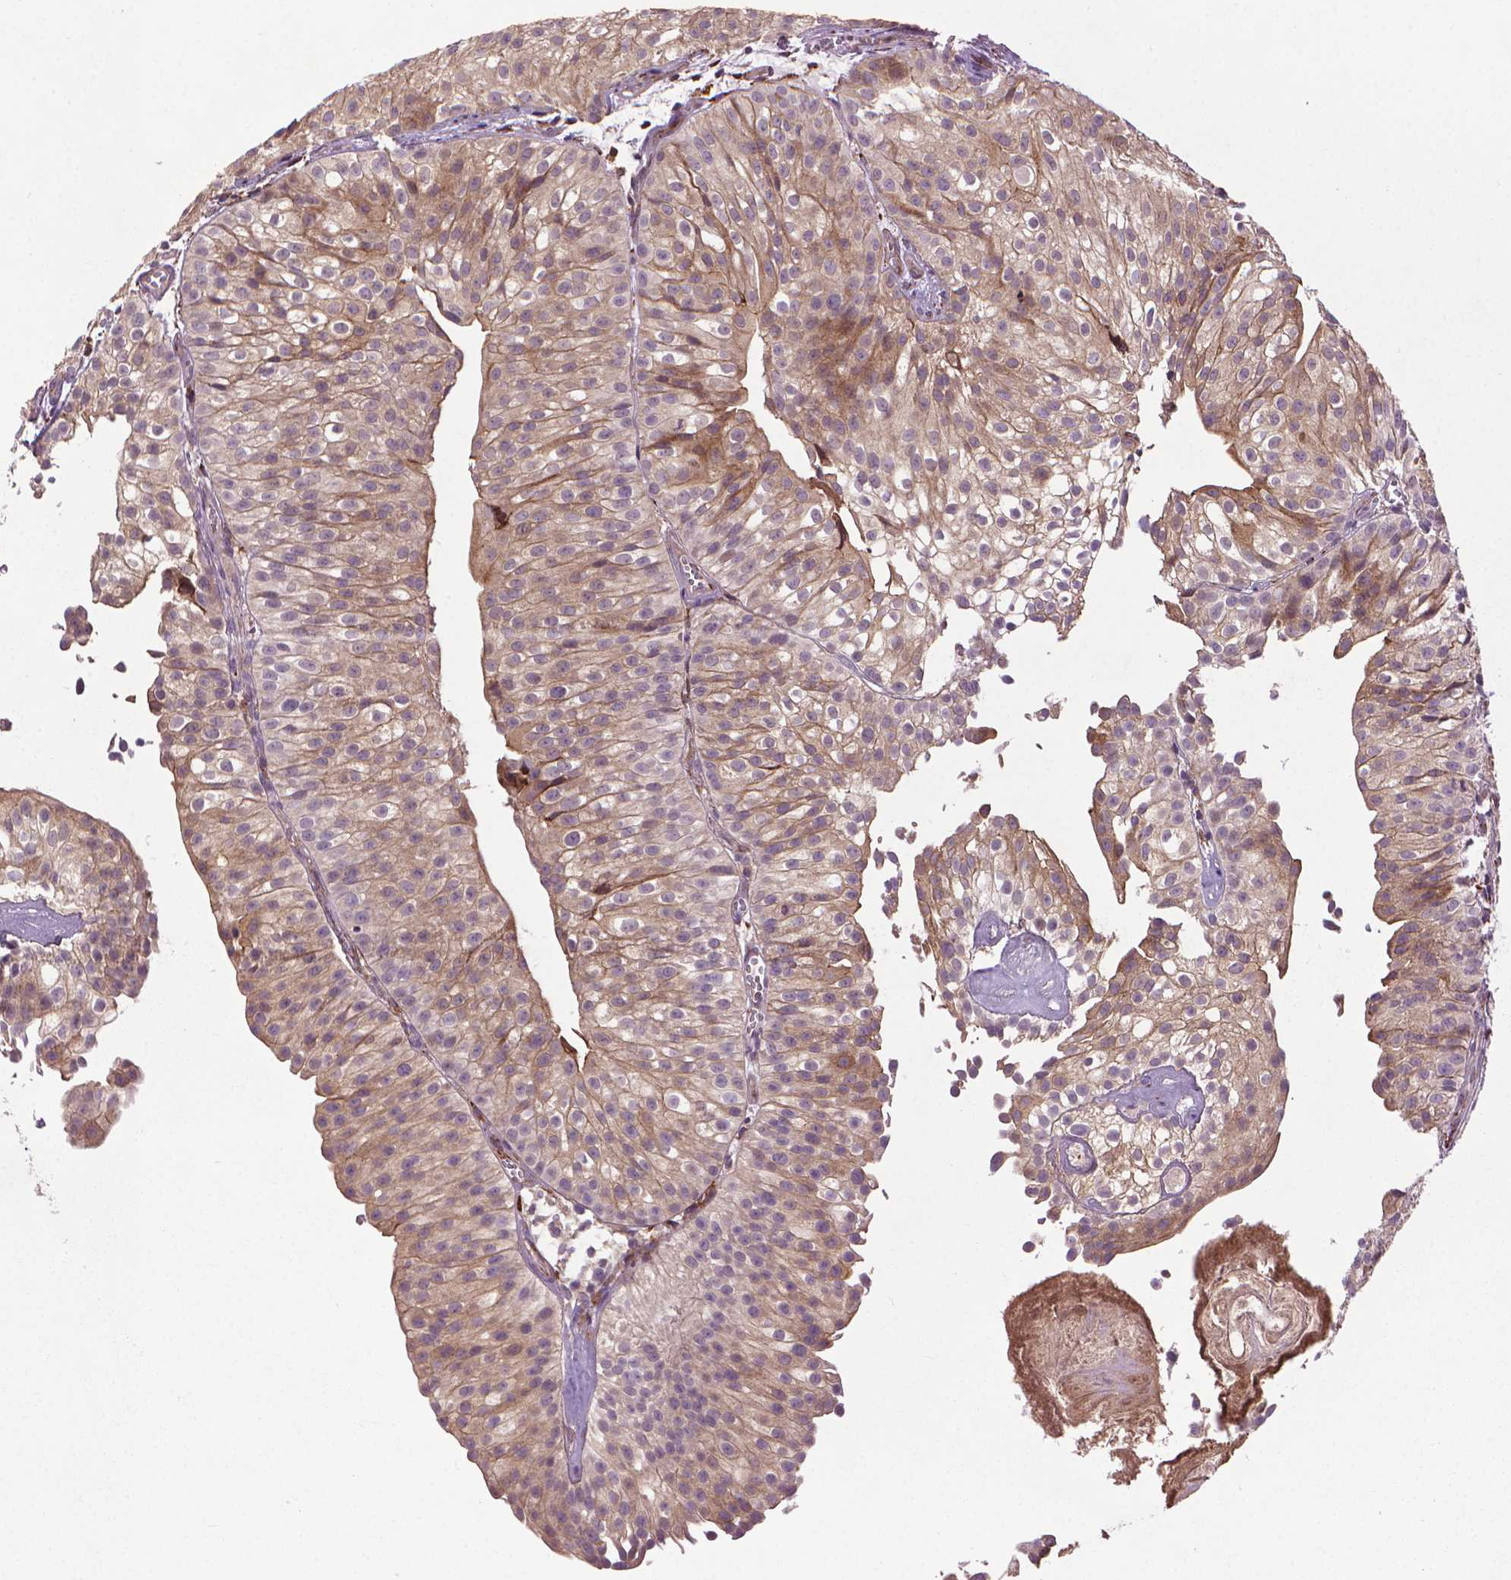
{"staining": {"intensity": "weak", "quantity": ">75%", "location": "cytoplasmic/membranous"}, "tissue": "urothelial cancer", "cell_type": "Tumor cells", "image_type": "cancer", "snomed": [{"axis": "morphology", "description": "Urothelial carcinoma, Low grade"}, {"axis": "topography", "description": "Urinary bladder"}], "caption": "The image reveals a brown stain indicating the presence of a protein in the cytoplasmic/membranous of tumor cells in urothelial carcinoma (low-grade).", "gene": "MYH14", "patient": {"sex": "male", "age": 70}}